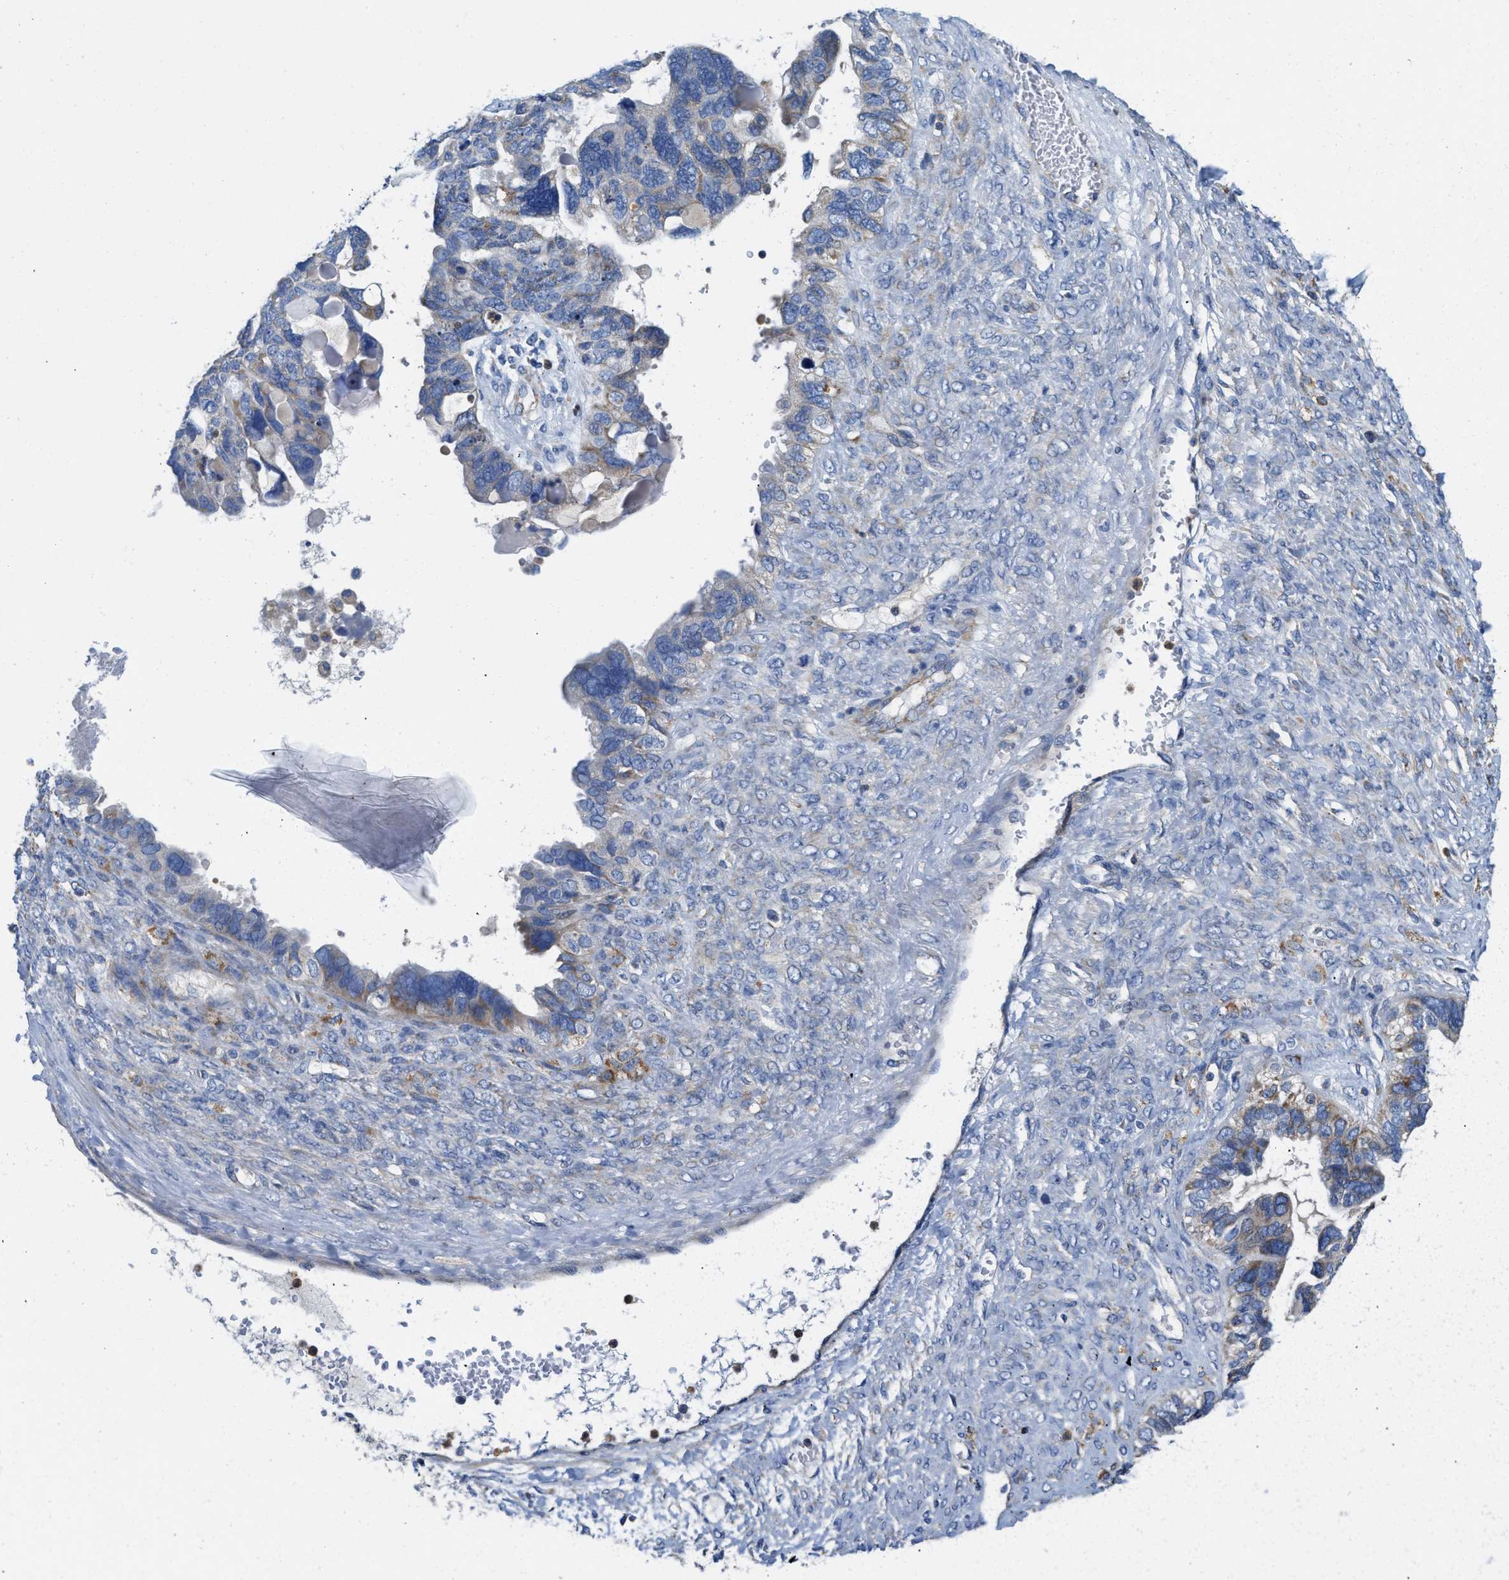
{"staining": {"intensity": "weak", "quantity": "25%-75%", "location": "cytoplasmic/membranous"}, "tissue": "ovarian cancer", "cell_type": "Tumor cells", "image_type": "cancer", "snomed": [{"axis": "morphology", "description": "Cystadenocarcinoma, serous, NOS"}, {"axis": "topography", "description": "Ovary"}], "caption": "Immunohistochemistry staining of serous cystadenocarcinoma (ovarian), which demonstrates low levels of weak cytoplasmic/membranous expression in approximately 25%-75% of tumor cells indicating weak cytoplasmic/membranous protein positivity. The staining was performed using DAB (brown) for protein detection and nuclei were counterstained in hematoxylin (blue).", "gene": "SLC25A13", "patient": {"sex": "female", "age": 79}}